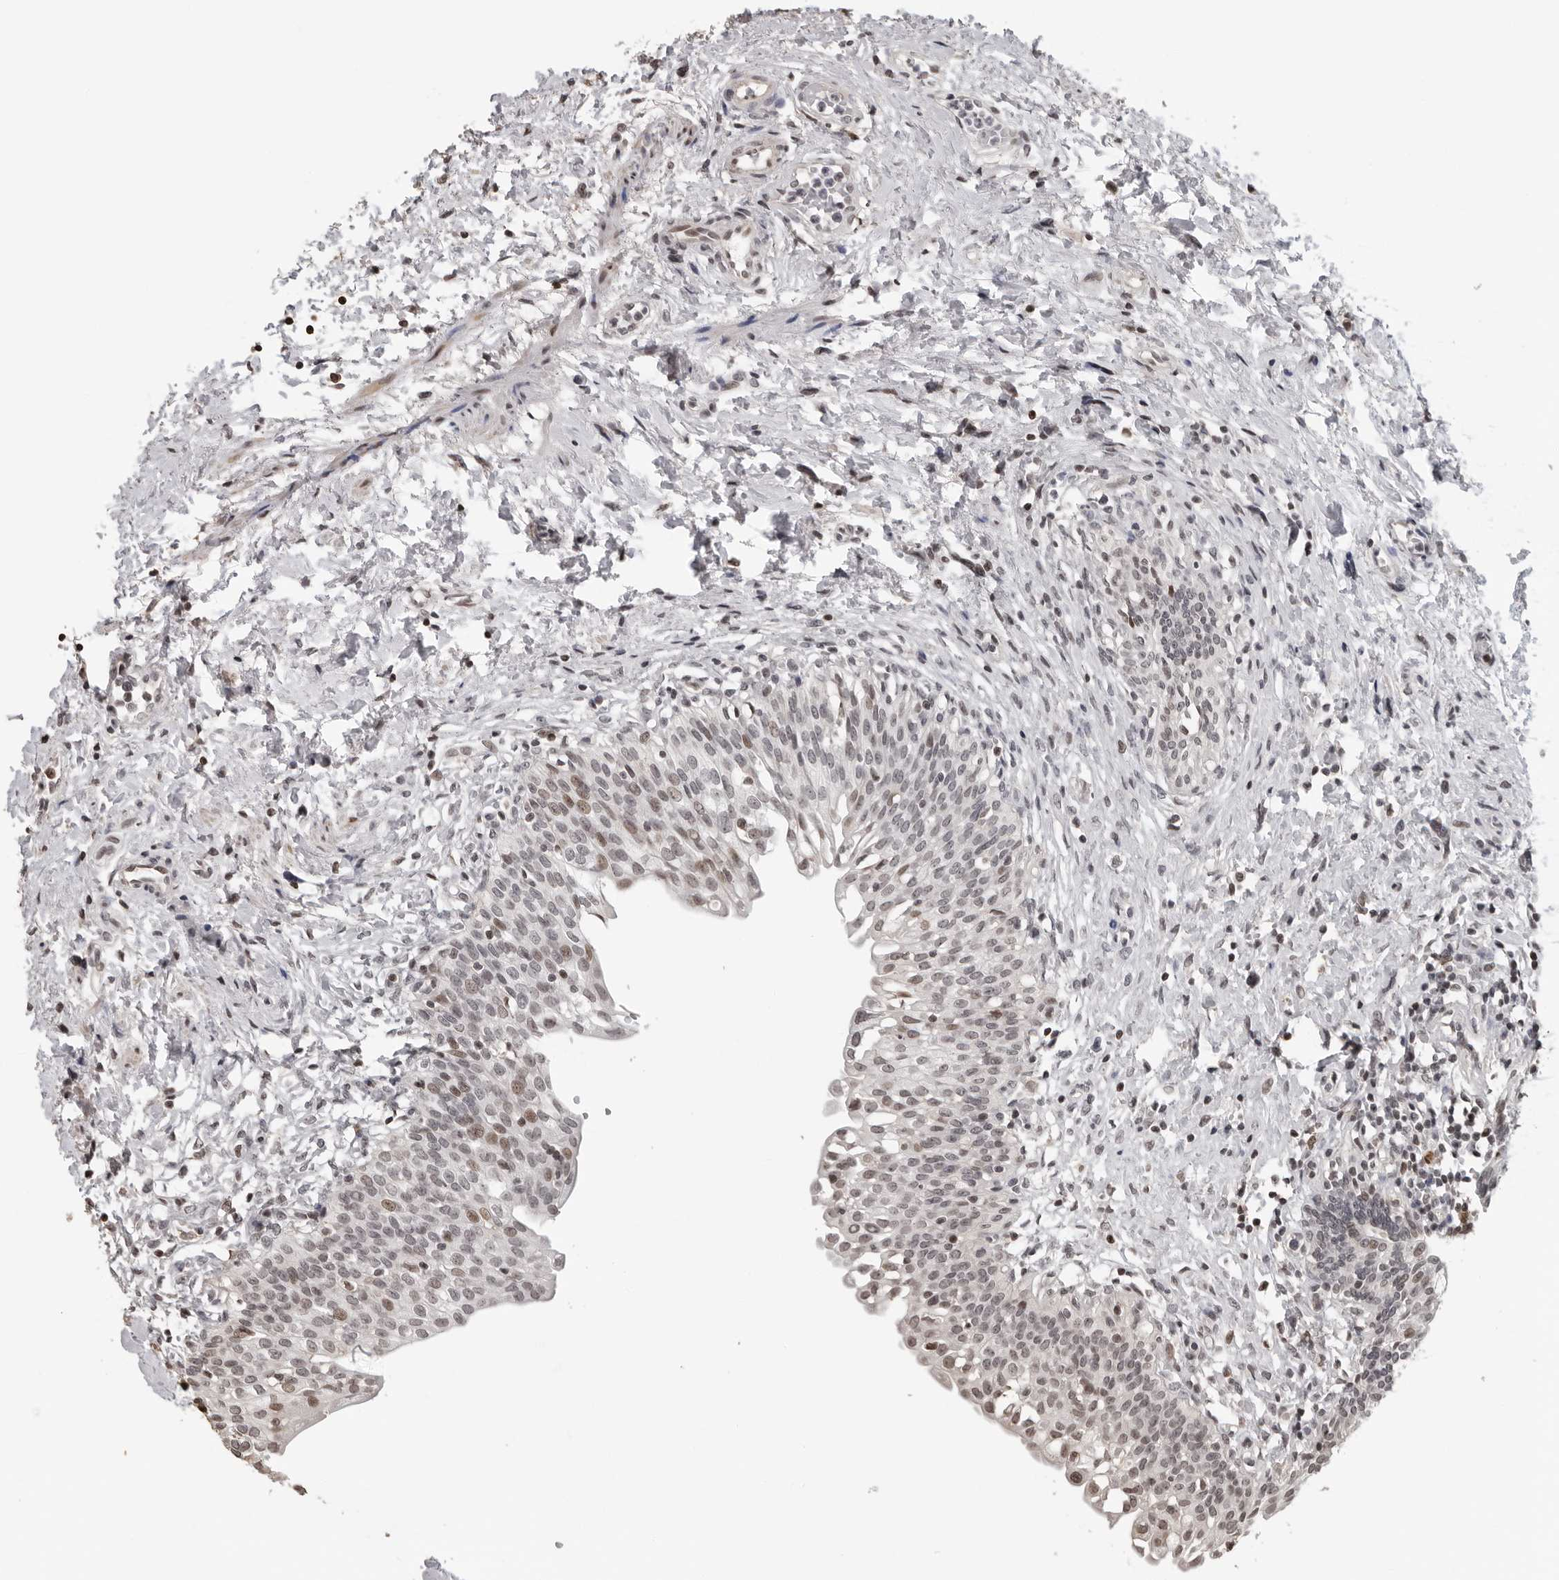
{"staining": {"intensity": "weak", "quantity": "25%-75%", "location": "nuclear"}, "tissue": "urinary bladder", "cell_type": "Urothelial cells", "image_type": "normal", "snomed": [{"axis": "morphology", "description": "Normal tissue, NOS"}, {"axis": "topography", "description": "Urinary bladder"}], "caption": "Unremarkable urinary bladder displays weak nuclear positivity in approximately 25%-75% of urothelial cells.", "gene": "ORC1", "patient": {"sex": "male", "age": 55}}